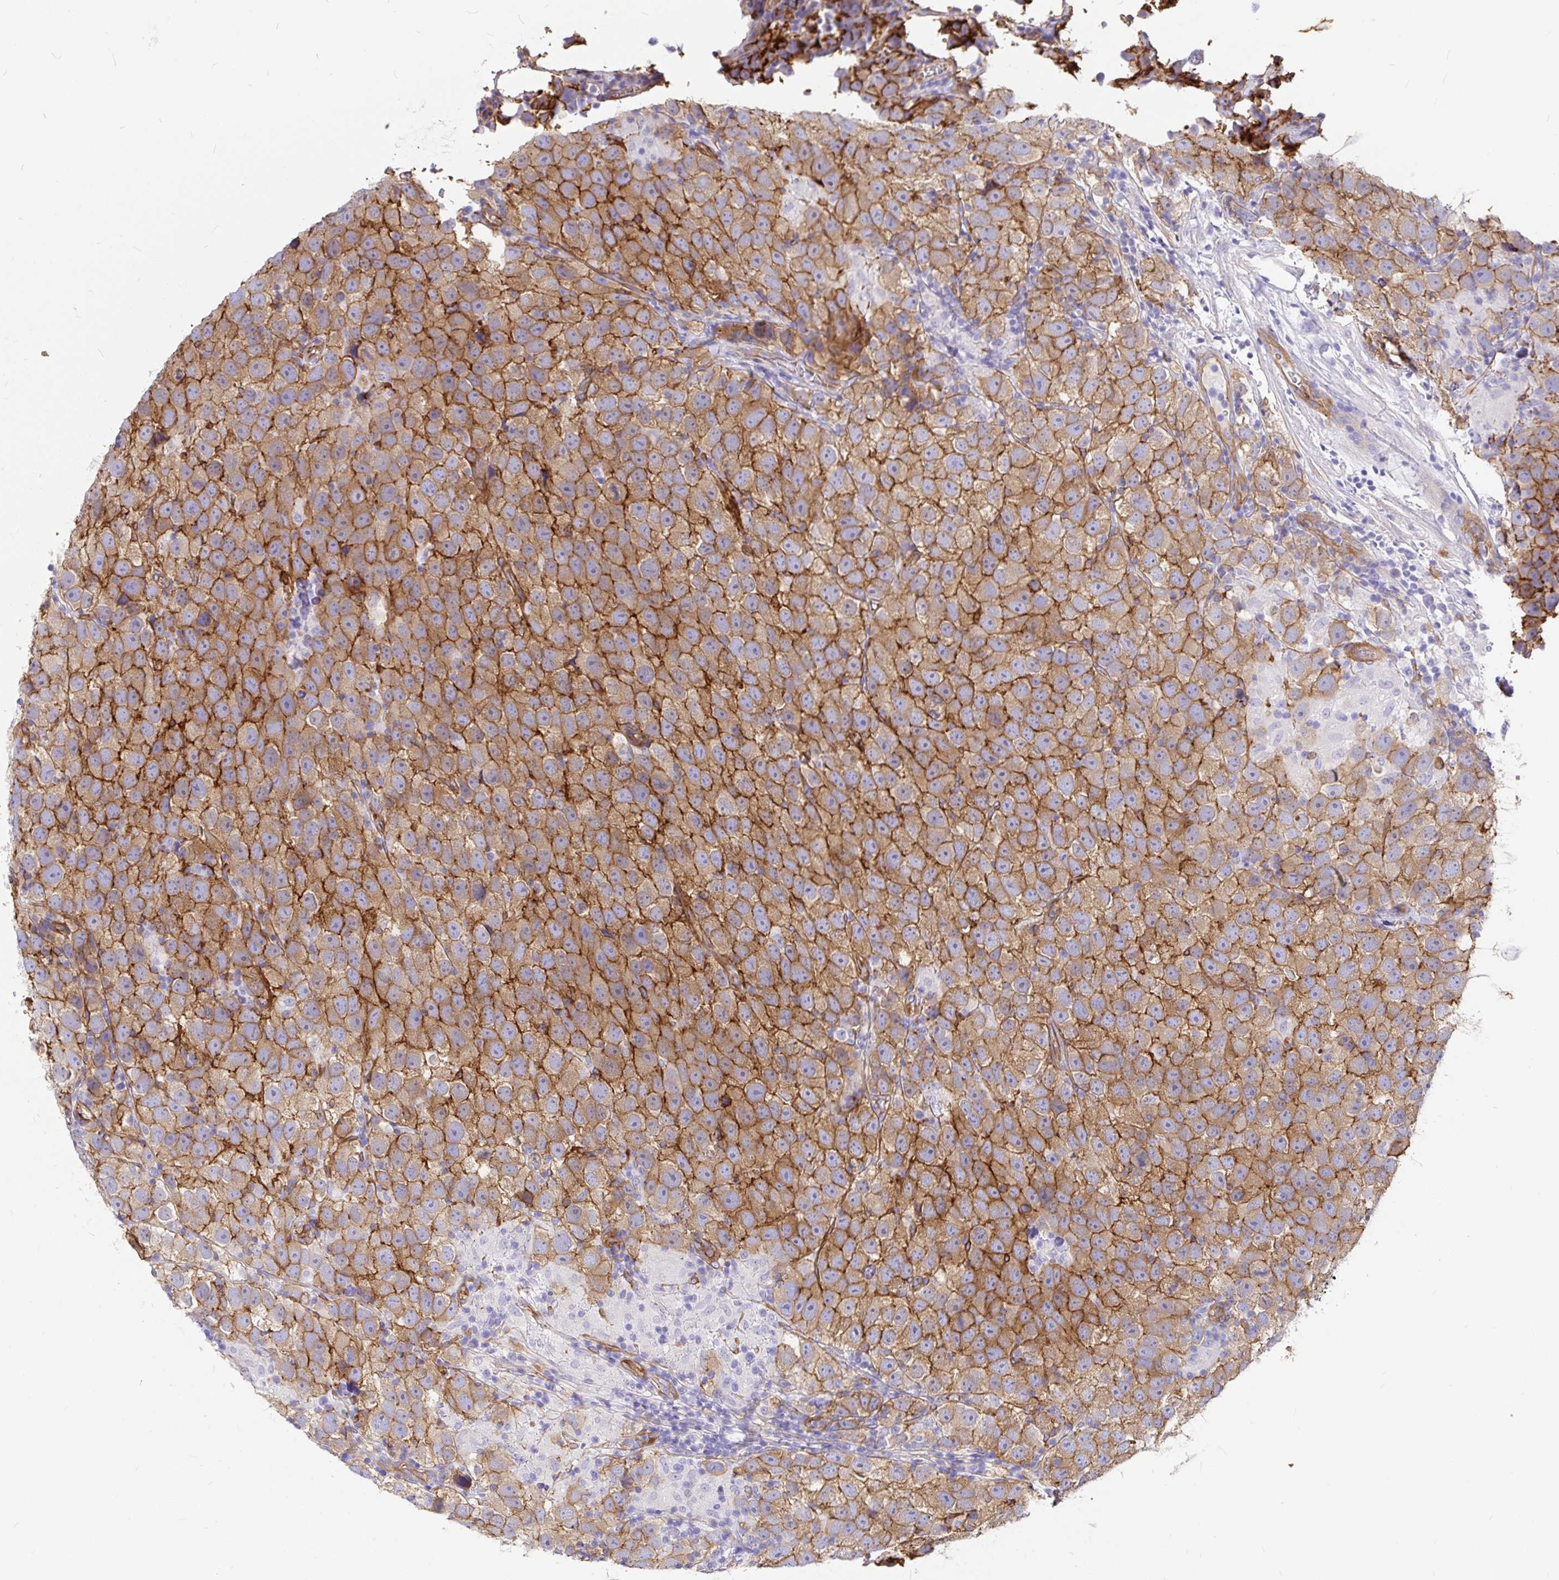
{"staining": {"intensity": "moderate", "quantity": ">75%", "location": "cytoplasmic/membranous"}, "tissue": "testis cancer", "cell_type": "Tumor cells", "image_type": "cancer", "snomed": [{"axis": "morphology", "description": "Seminoma, NOS"}, {"axis": "topography", "description": "Testis"}], "caption": "IHC (DAB) staining of testis cancer demonstrates moderate cytoplasmic/membranous protein staining in about >75% of tumor cells.", "gene": "MYO1B", "patient": {"sex": "male", "age": 26}}